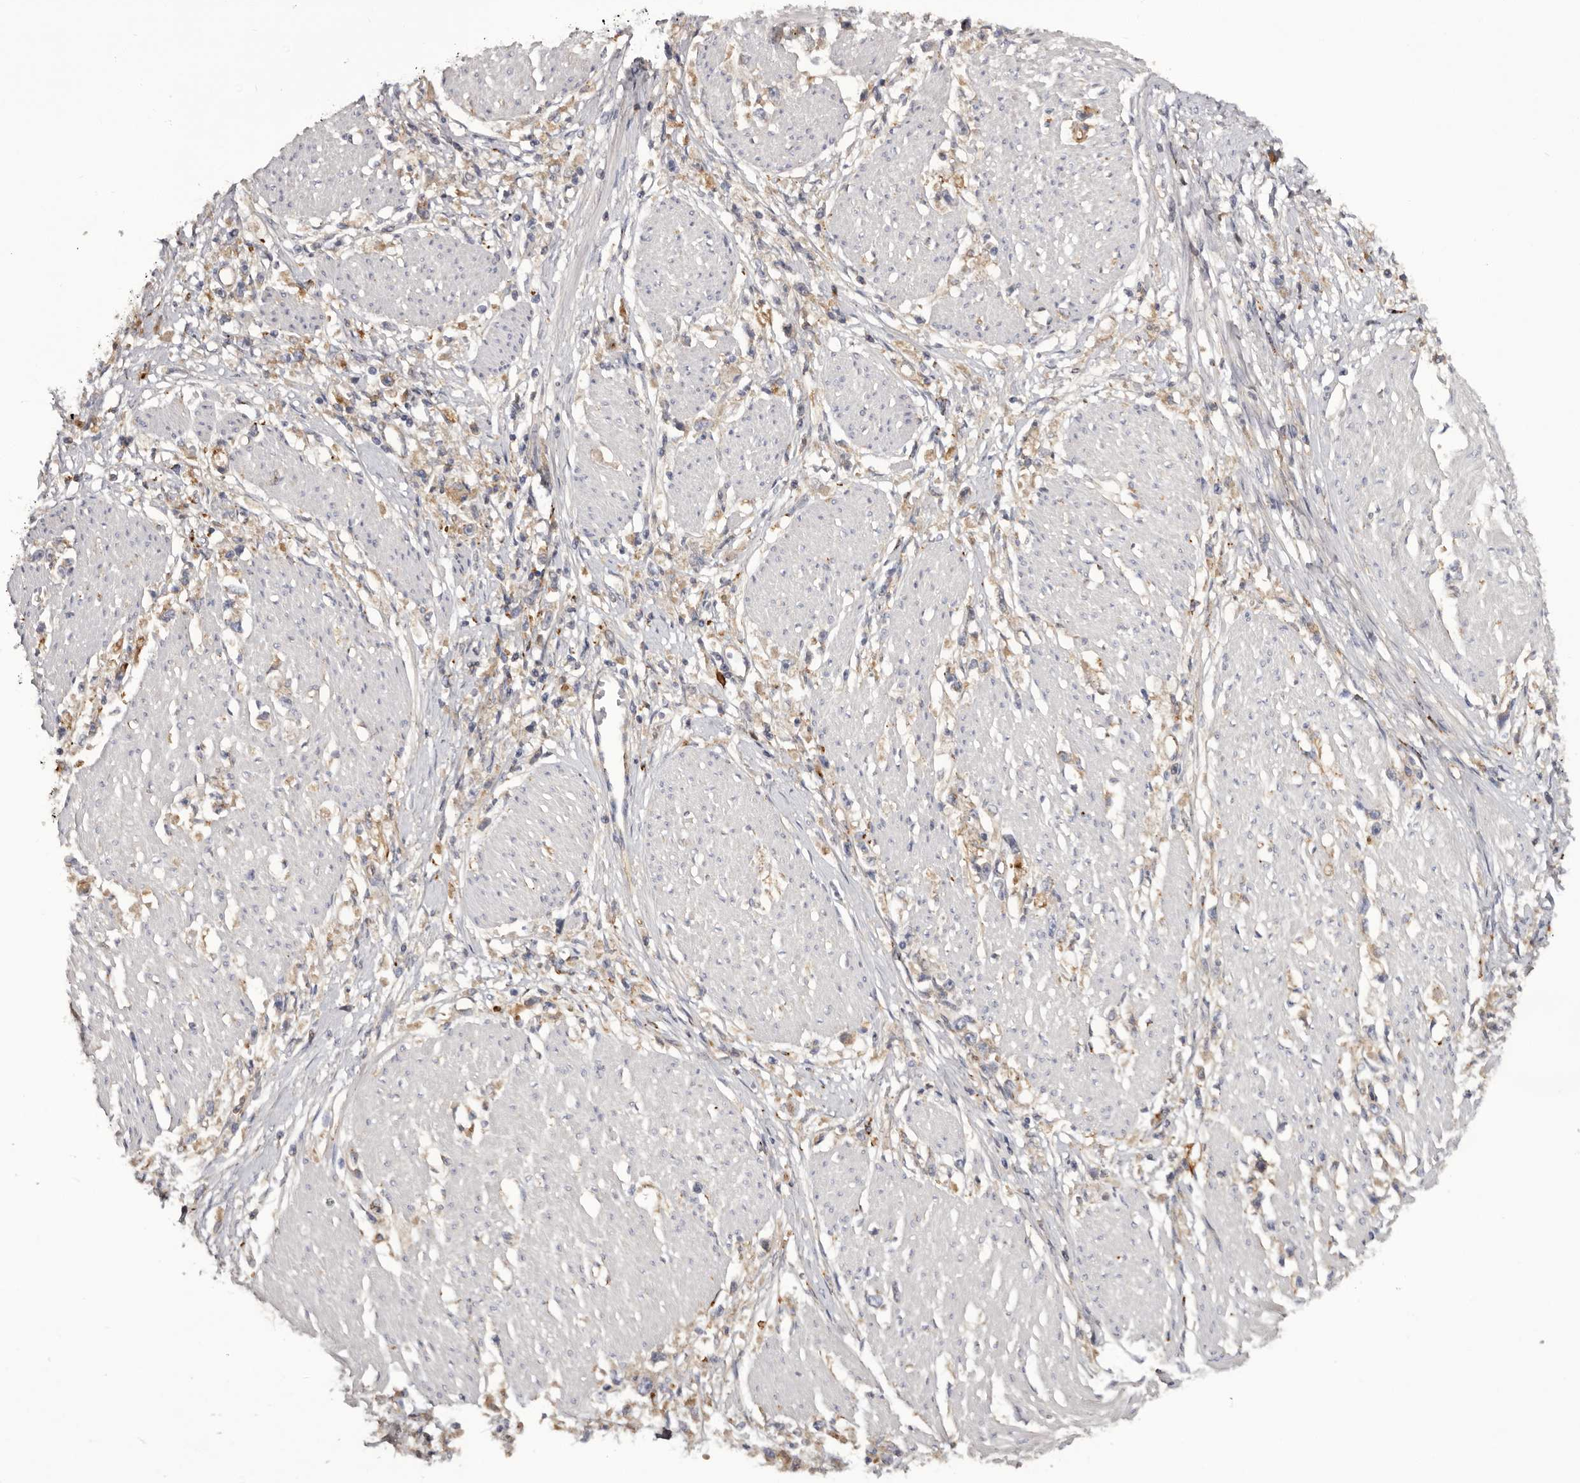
{"staining": {"intensity": "weak", "quantity": "<25%", "location": "cytoplasmic/membranous"}, "tissue": "stomach cancer", "cell_type": "Tumor cells", "image_type": "cancer", "snomed": [{"axis": "morphology", "description": "Adenocarcinoma, NOS"}, {"axis": "topography", "description": "Stomach"}], "caption": "Immunohistochemical staining of human stomach cancer exhibits no significant positivity in tumor cells.", "gene": "INKA2", "patient": {"sex": "female", "age": 59}}